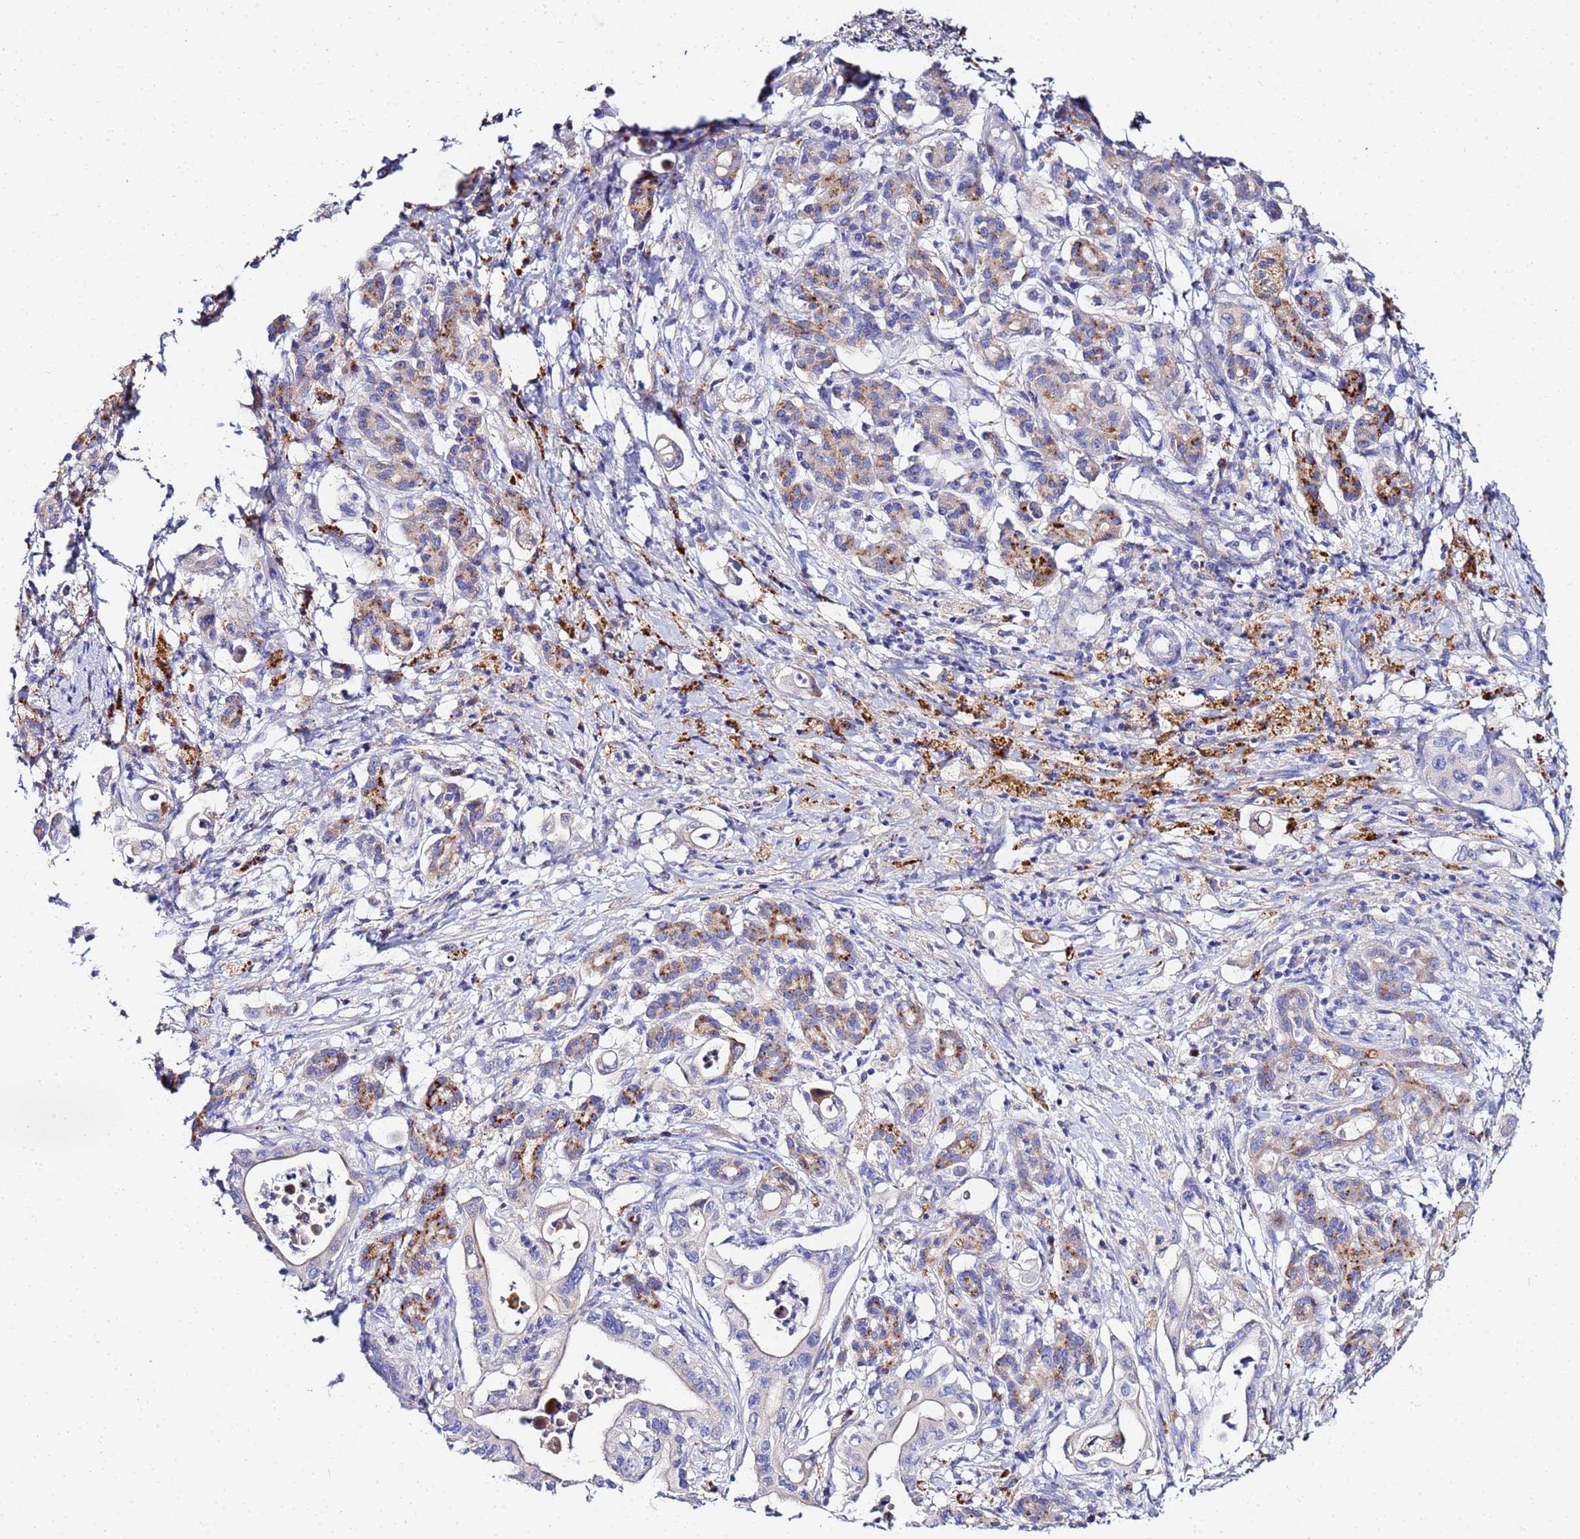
{"staining": {"intensity": "moderate", "quantity": "<25%", "location": "cytoplasmic/membranous"}, "tissue": "pancreatic cancer", "cell_type": "Tumor cells", "image_type": "cancer", "snomed": [{"axis": "morphology", "description": "Adenocarcinoma, NOS"}, {"axis": "topography", "description": "Pancreas"}], "caption": "Immunohistochemistry (IHC) of human pancreatic cancer demonstrates low levels of moderate cytoplasmic/membranous staining in about <25% of tumor cells.", "gene": "VTI1B", "patient": {"sex": "female", "age": 77}}